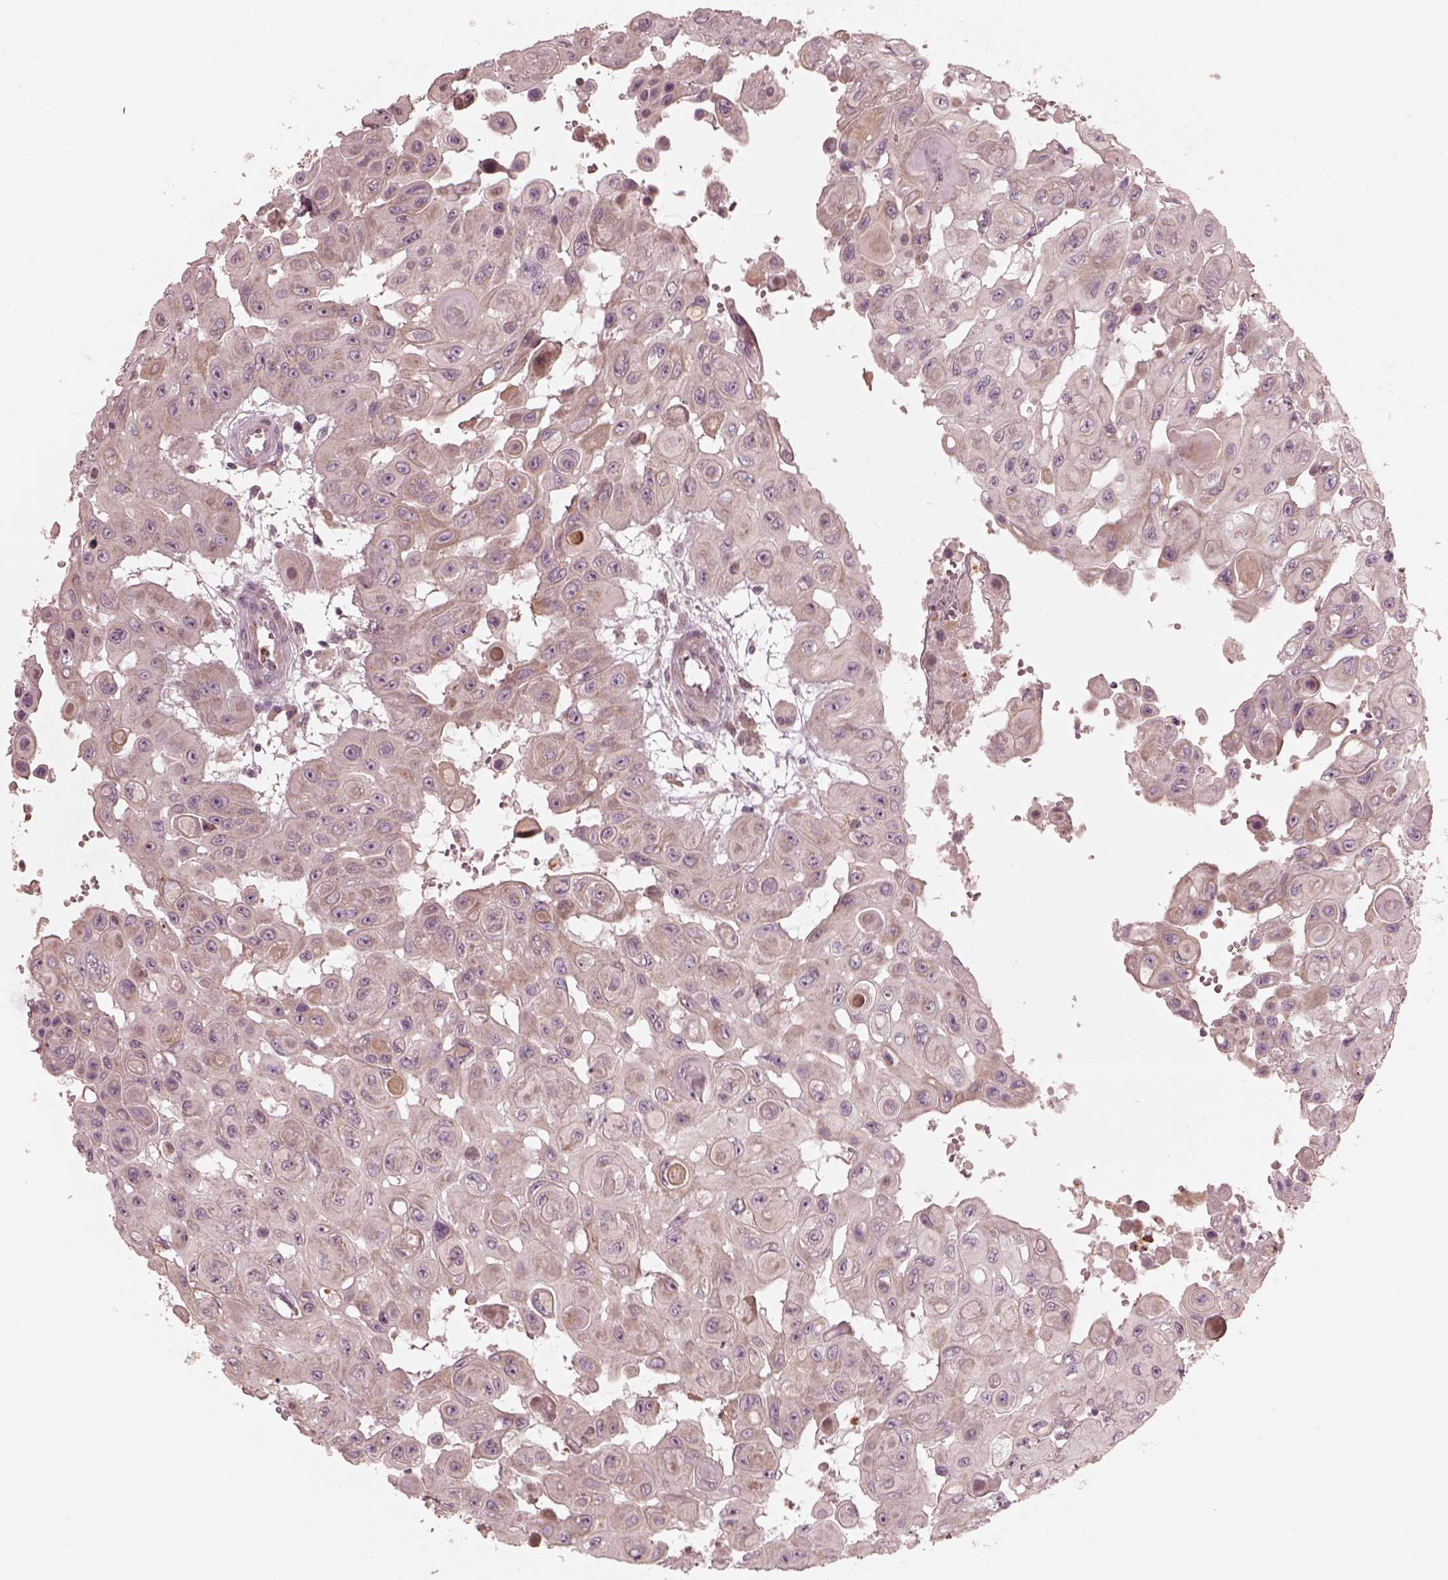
{"staining": {"intensity": "negative", "quantity": "none", "location": "none"}, "tissue": "head and neck cancer", "cell_type": "Tumor cells", "image_type": "cancer", "snomed": [{"axis": "morphology", "description": "Adenocarcinoma, NOS"}, {"axis": "topography", "description": "Head-Neck"}], "caption": "Image shows no protein staining in tumor cells of head and neck cancer tissue. (DAB immunohistochemistry (IHC) with hematoxylin counter stain).", "gene": "ABCA7", "patient": {"sex": "male", "age": 73}}